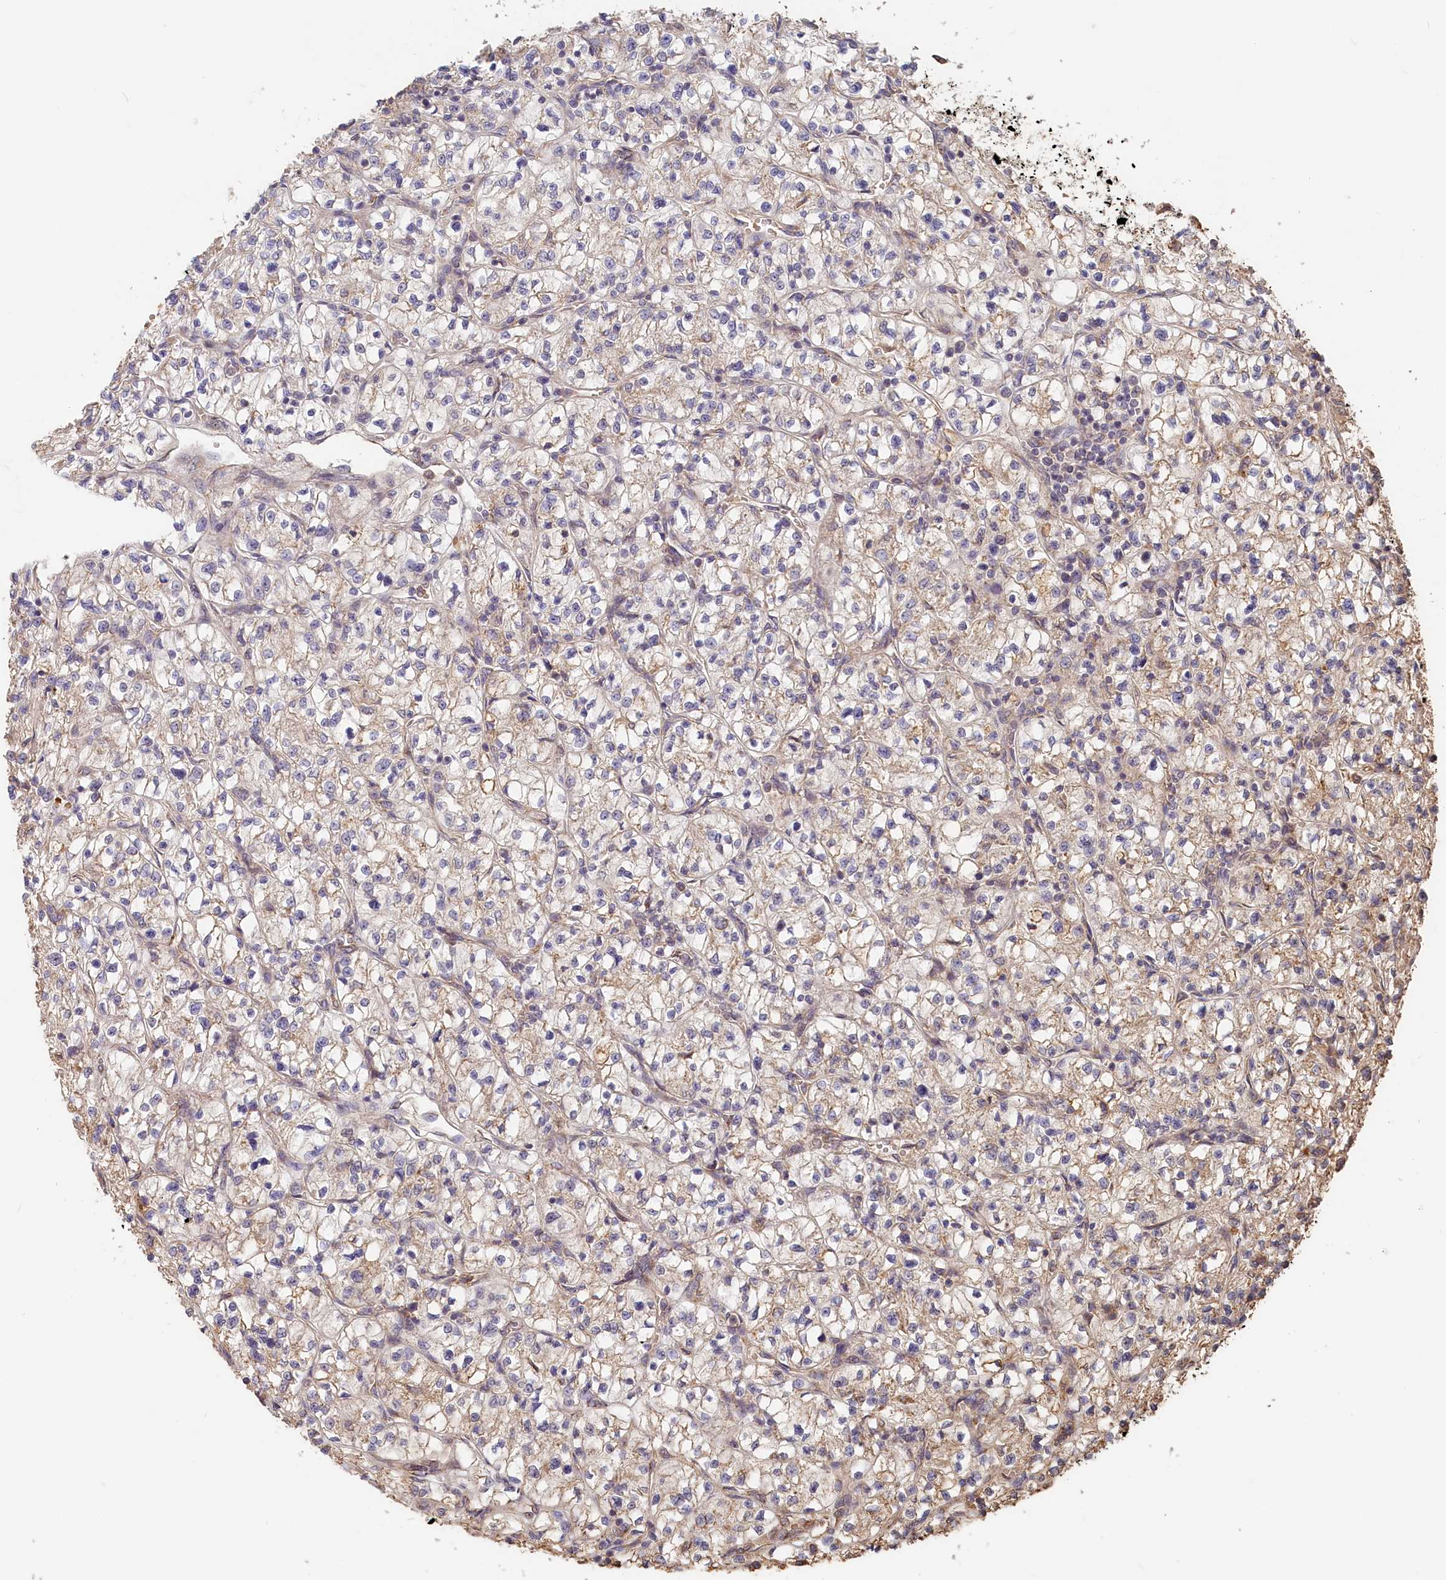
{"staining": {"intensity": "weak", "quantity": "<25%", "location": "cytoplasmic/membranous"}, "tissue": "renal cancer", "cell_type": "Tumor cells", "image_type": "cancer", "snomed": [{"axis": "morphology", "description": "Adenocarcinoma, NOS"}, {"axis": "topography", "description": "Kidney"}], "caption": "Renal cancer (adenocarcinoma) was stained to show a protein in brown. There is no significant positivity in tumor cells. The staining is performed using DAB brown chromogen with nuclei counter-stained in using hematoxylin.", "gene": "STX16", "patient": {"sex": "female", "age": 64}}